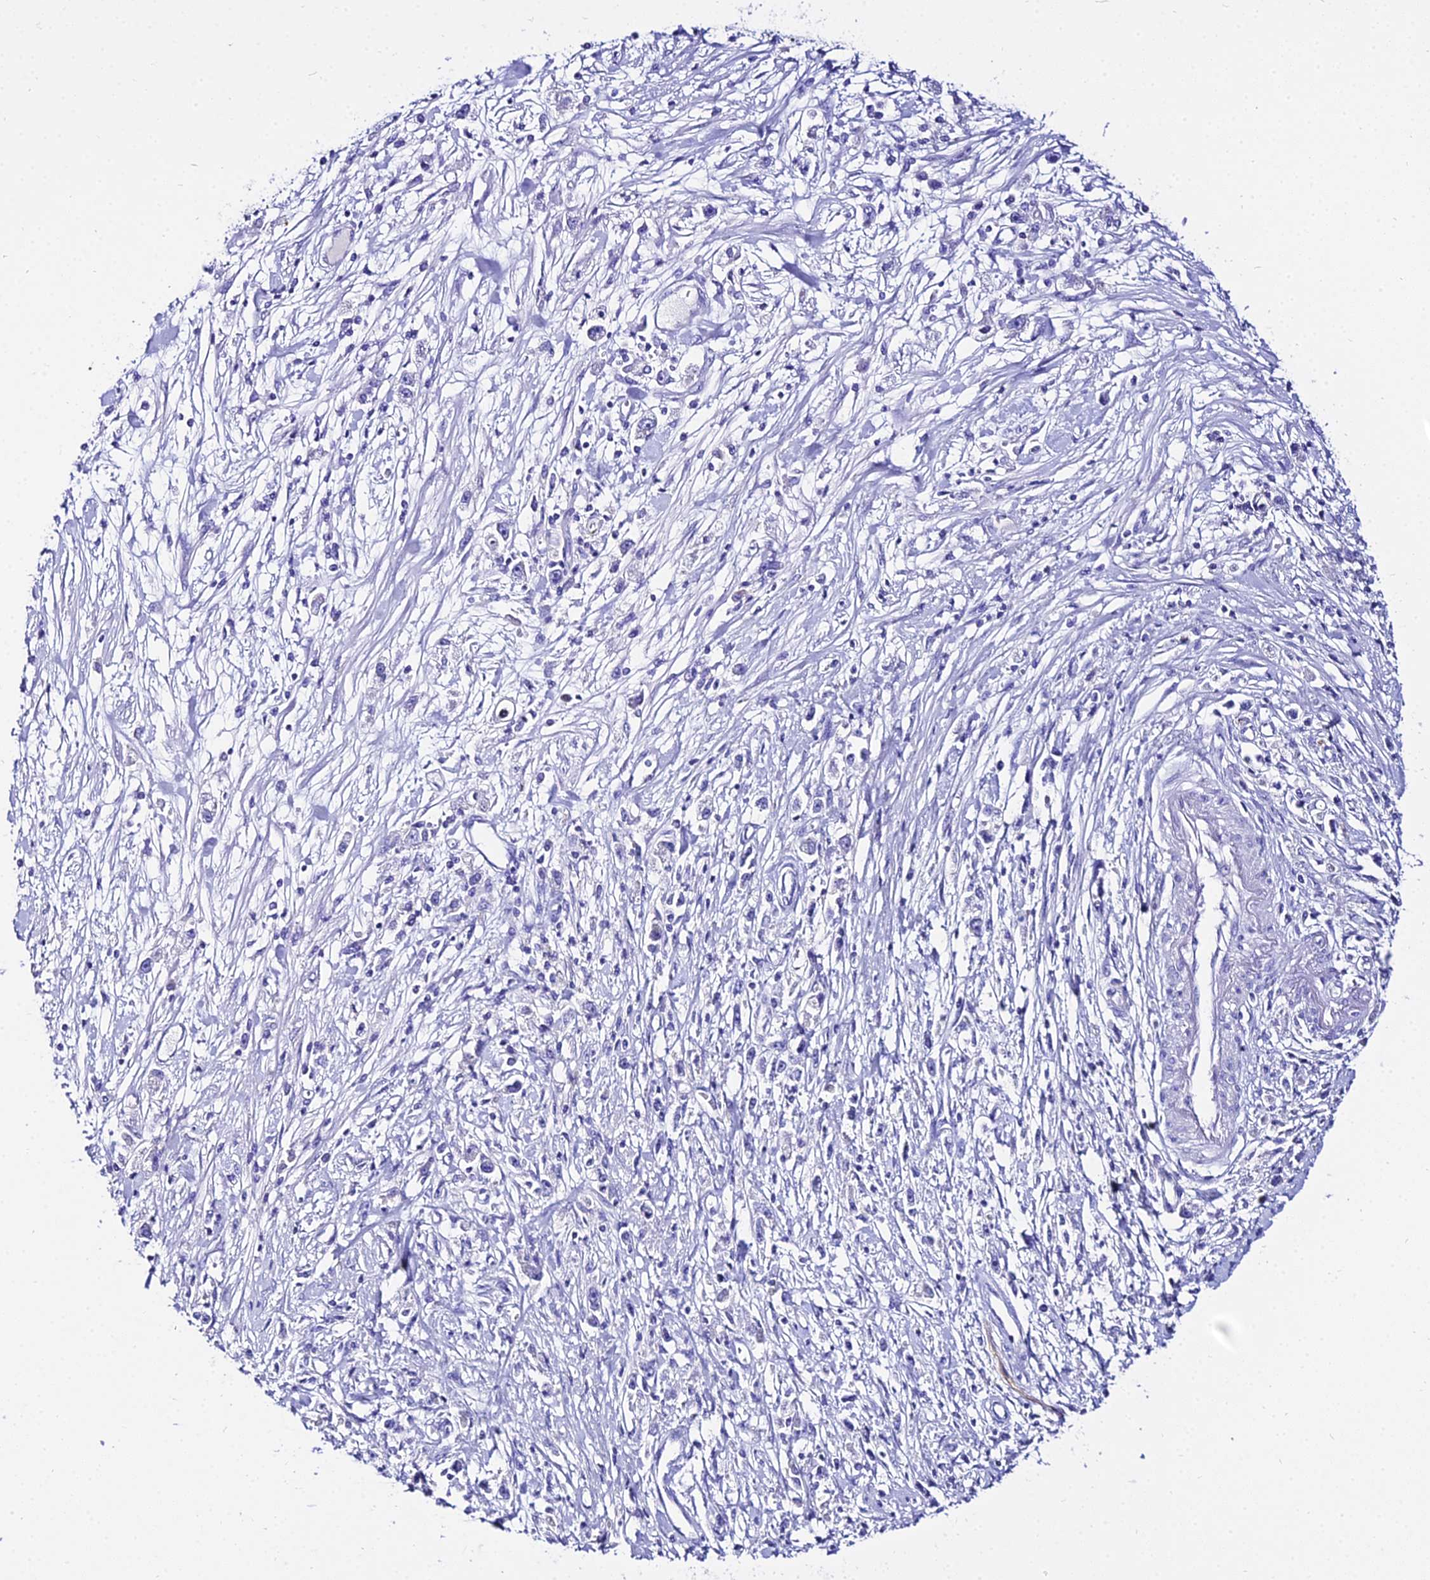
{"staining": {"intensity": "negative", "quantity": "none", "location": "none"}, "tissue": "stomach cancer", "cell_type": "Tumor cells", "image_type": "cancer", "snomed": [{"axis": "morphology", "description": "Adenocarcinoma, NOS"}, {"axis": "topography", "description": "Stomach"}], "caption": "DAB (3,3'-diaminobenzidine) immunohistochemical staining of human stomach cancer reveals no significant positivity in tumor cells.", "gene": "TUBA3D", "patient": {"sex": "female", "age": 59}}